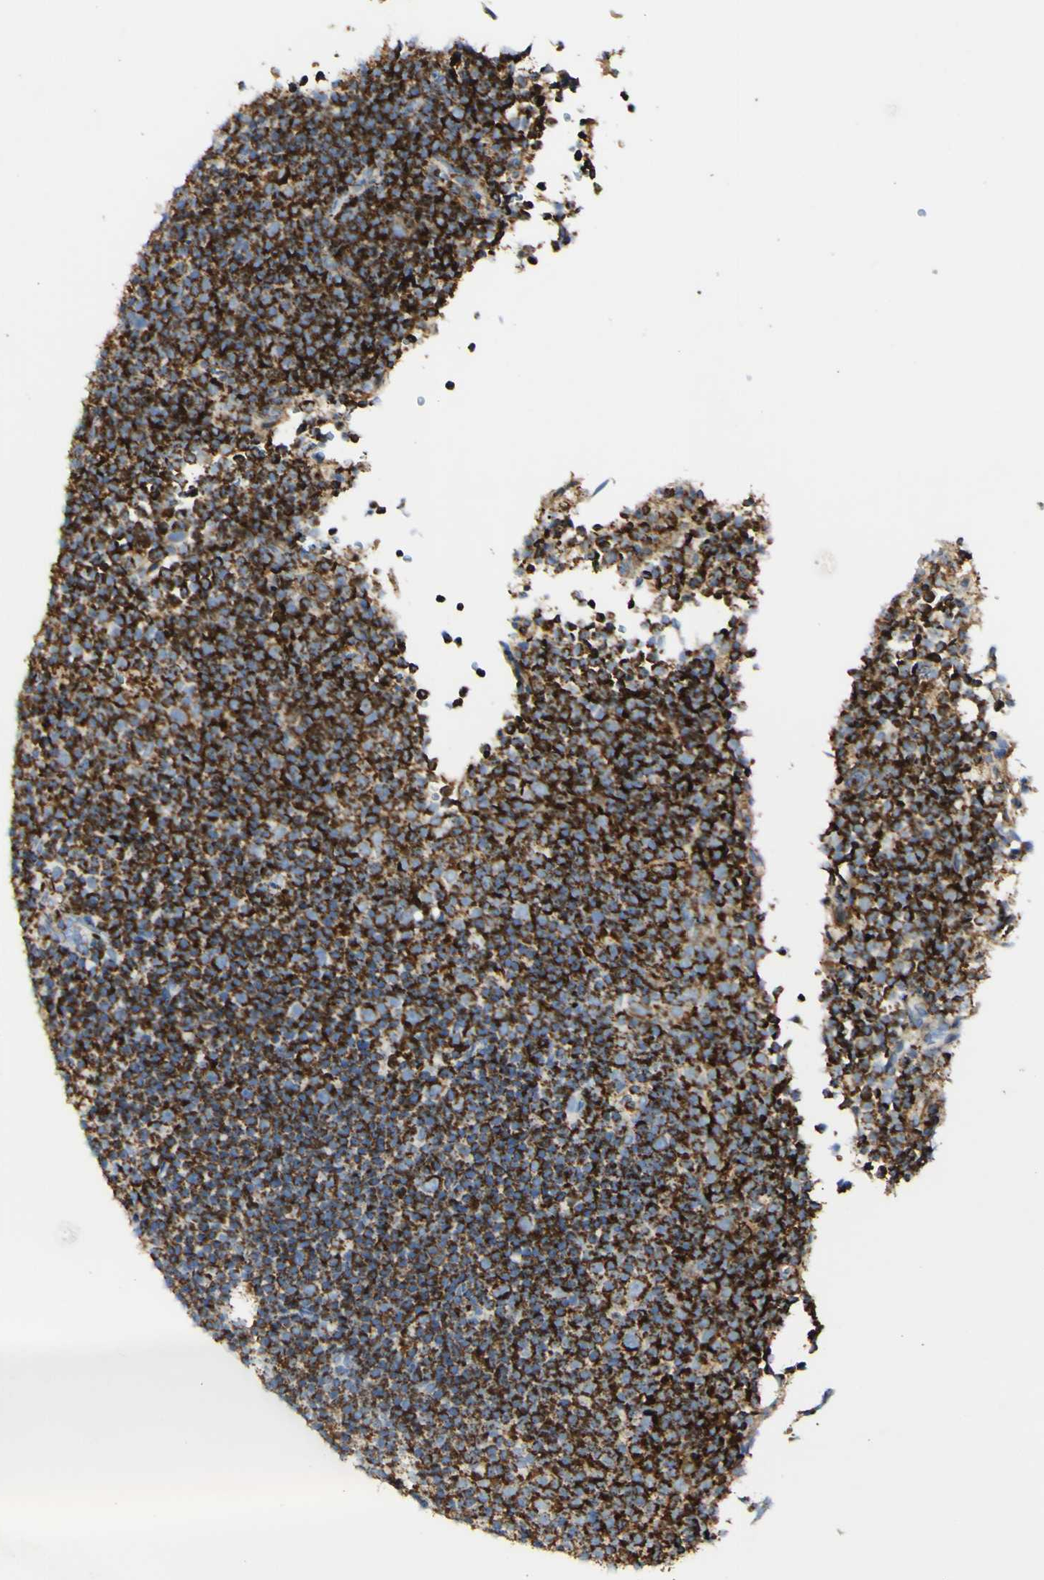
{"staining": {"intensity": "strong", "quantity": ">75%", "location": "cytoplasmic/membranous"}, "tissue": "lymphoma", "cell_type": "Tumor cells", "image_type": "cancer", "snomed": [{"axis": "morphology", "description": "Malignant lymphoma, non-Hodgkin's type, Low grade"}, {"axis": "topography", "description": "Lymph node"}], "caption": "Strong cytoplasmic/membranous protein expression is identified in approximately >75% of tumor cells in malignant lymphoma, non-Hodgkin's type (low-grade).", "gene": "OXCT1", "patient": {"sex": "female", "age": 67}}